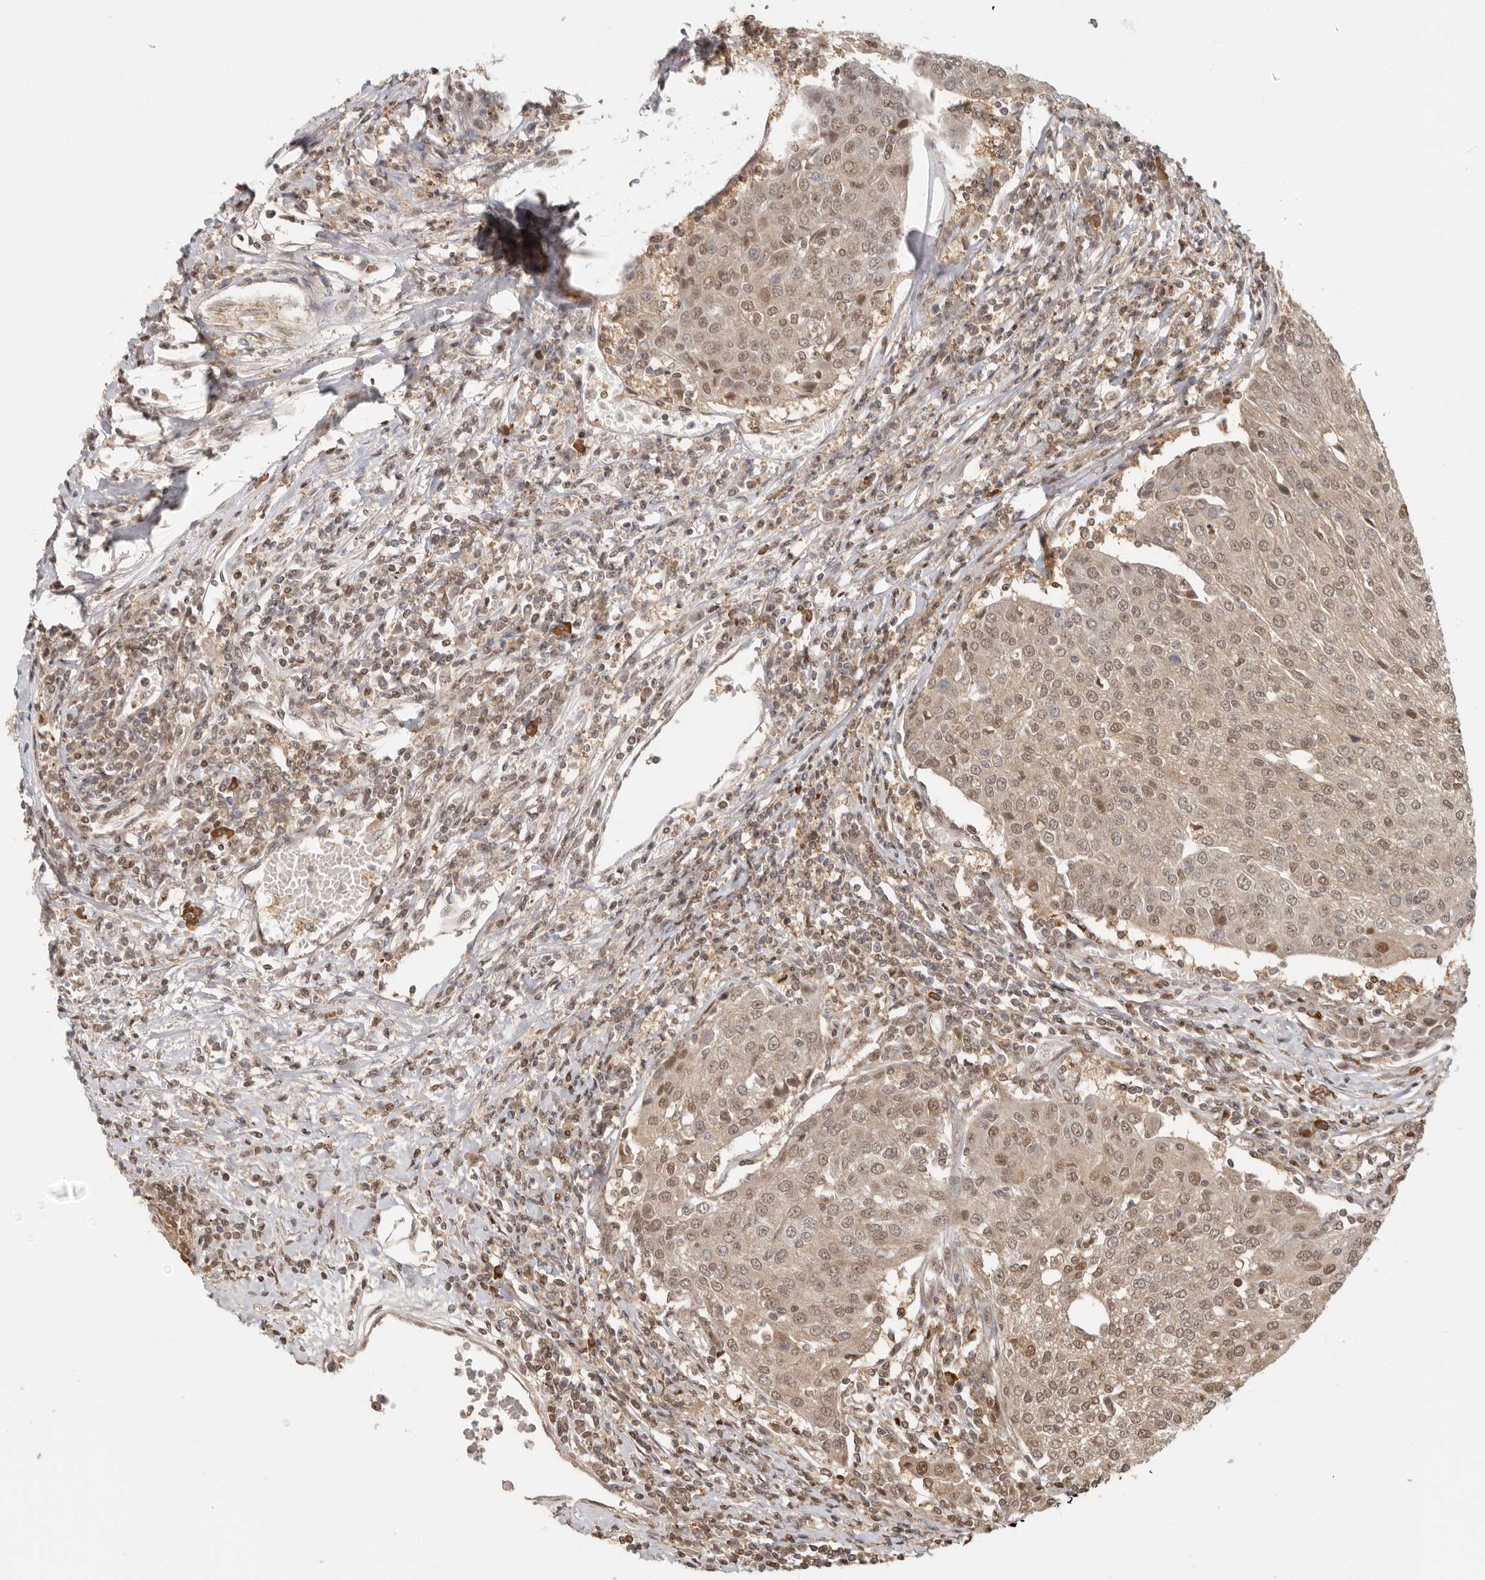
{"staining": {"intensity": "moderate", "quantity": ">75%", "location": "nuclear"}, "tissue": "urothelial cancer", "cell_type": "Tumor cells", "image_type": "cancer", "snomed": [{"axis": "morphology", "description": "Urothelial carcinoma, High grade"}, {"axis": "topography", "description": "Urinary bladder"}], "caption": "Urothelial cancer stained with a protein marker displays moderate staining in tumor cells.", "gene": "PSMA5", "patient": {"sex": "female", "age": 85}}